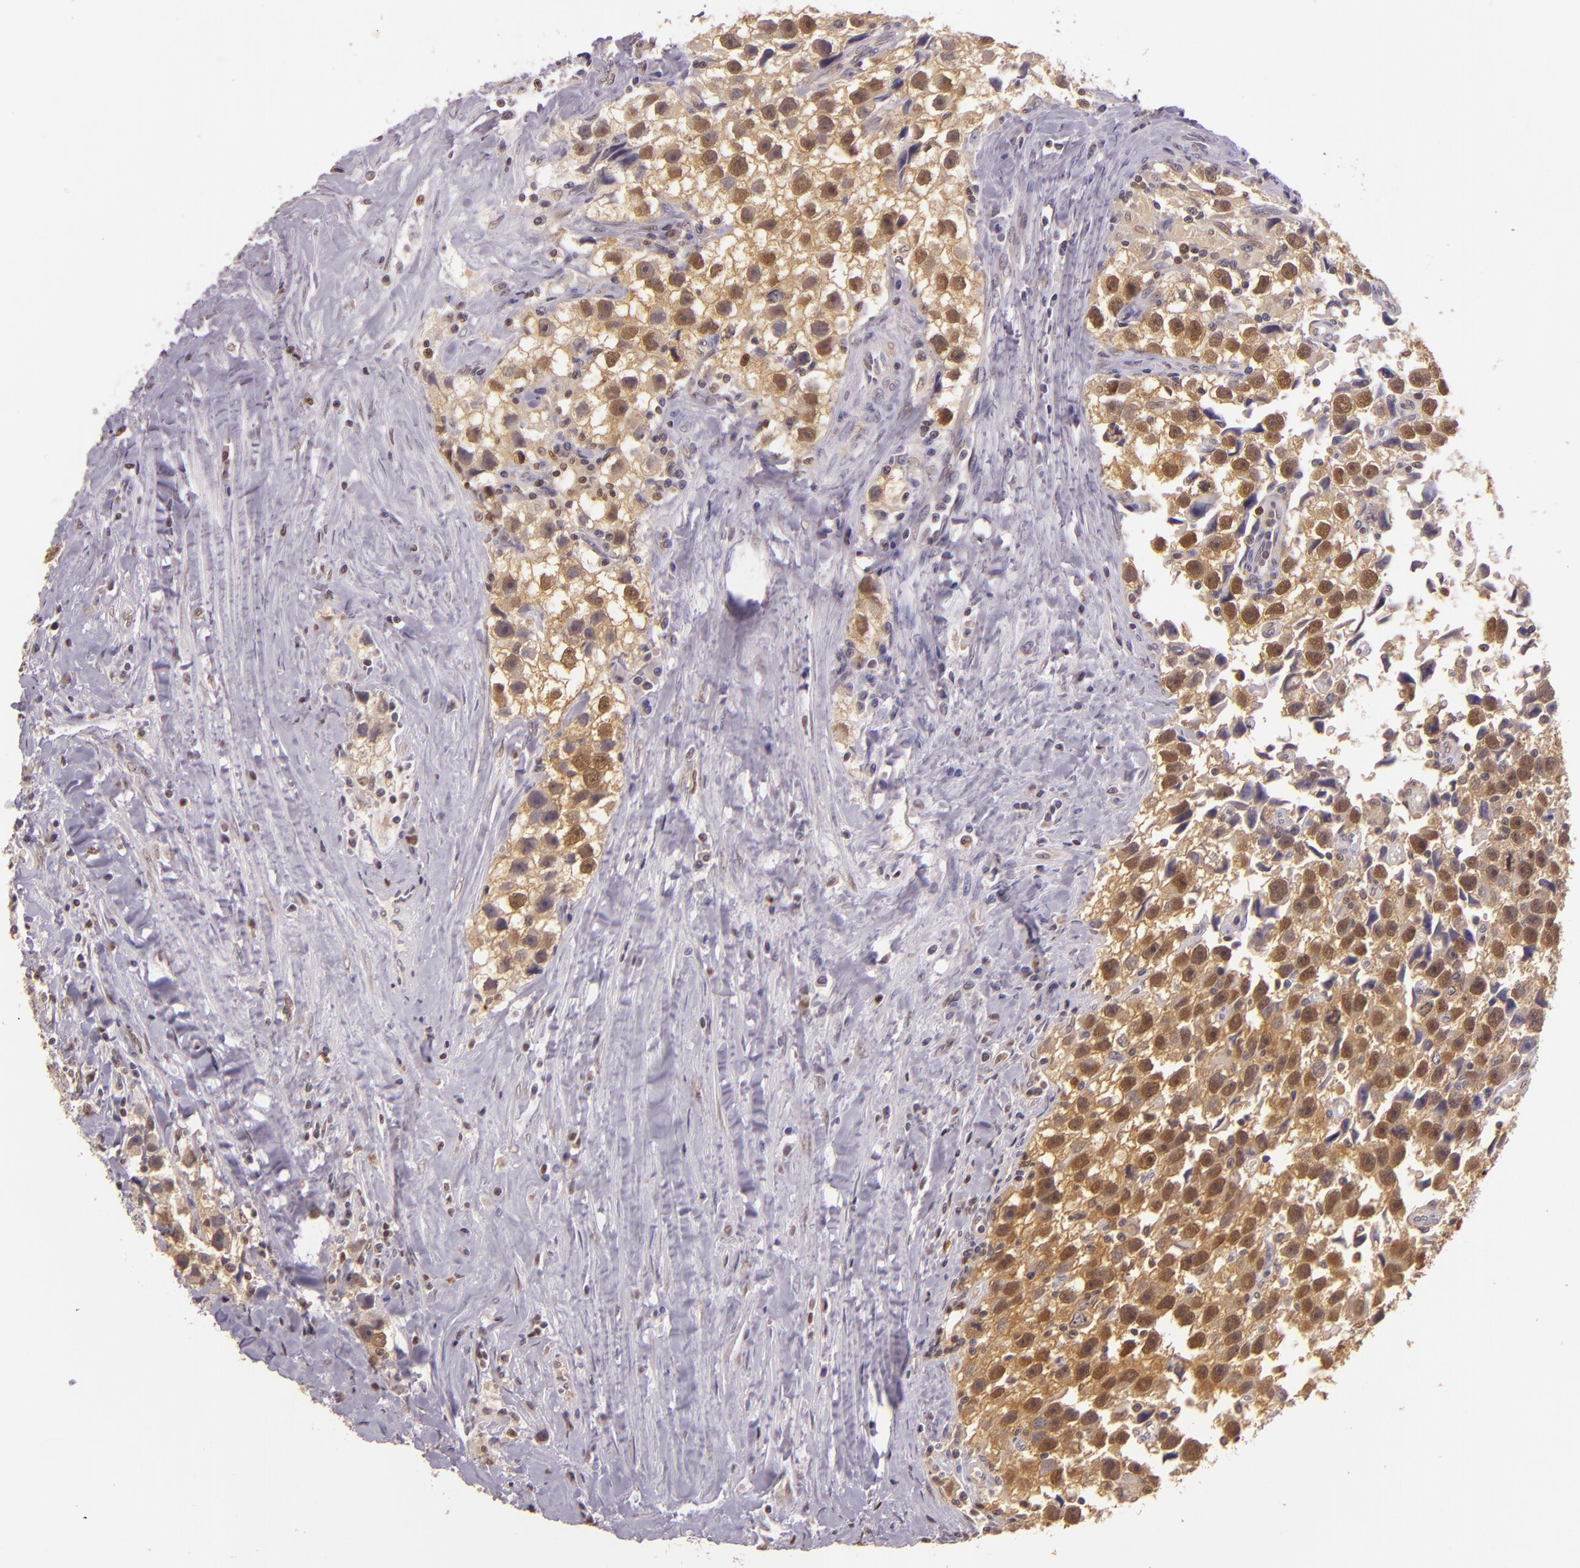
{"staining": {"intensity": "strong", "quantity": ">75%", "location": "cytoplasmic/membranous,nuclear"}, "tissue": "testis cancer", "cell_type": "Tumor cells", "image_type": "cancer", "snomed": [{"axis": "morphology", "description": "Seminoma, NOS"}, {"axis": "topography", "description": "Testis"}], "caption": "A brown stain shows strong cytoplasmic/membranous and nuclear positivity of a protein in testis seminoma tumor cells.", "gene": "HSPA8", "patient": {"sex": "male", "age": 43}}